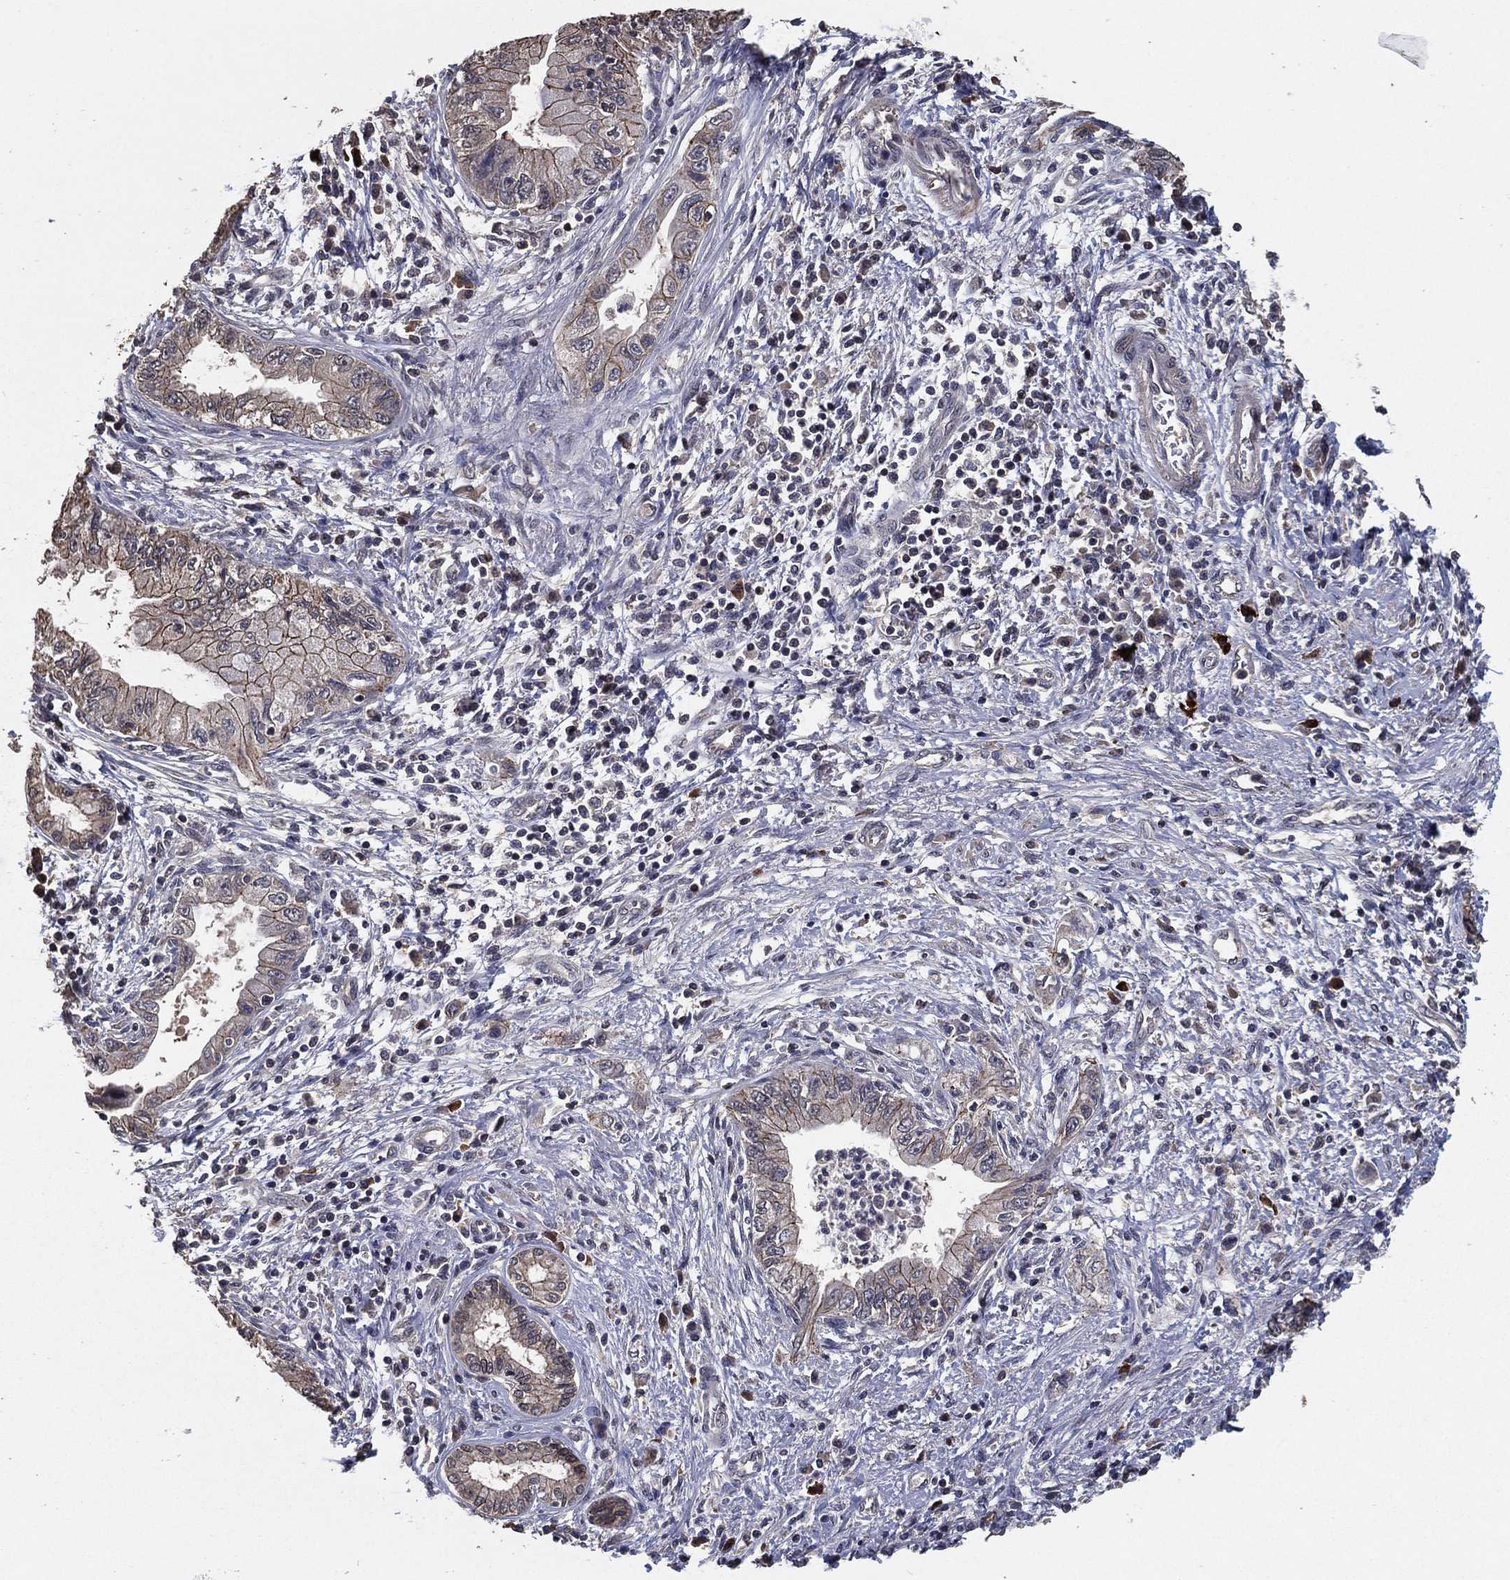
{"staining": {"intensity": "moderate", "quantity": "<25%", "location": "cytoplasmic/membranous"}, "tissue": "pancreatic cancer", "cell_type": "Tumor cells", "image_type": "cancer", "snomed": [{"axis": "morphology", "description": "Adenocarcinoma, NOS"}, {"axis": "topography", "description": "Pancreas"}], "caption": "Pancreatic cancer was stained to show a protein in brown. There is low levels of moderate cytoplasmic/membranous positivity in about <25% of tumor cells.", "gene": "PCNT", "patient": {"sex": "female", "age": 73}}